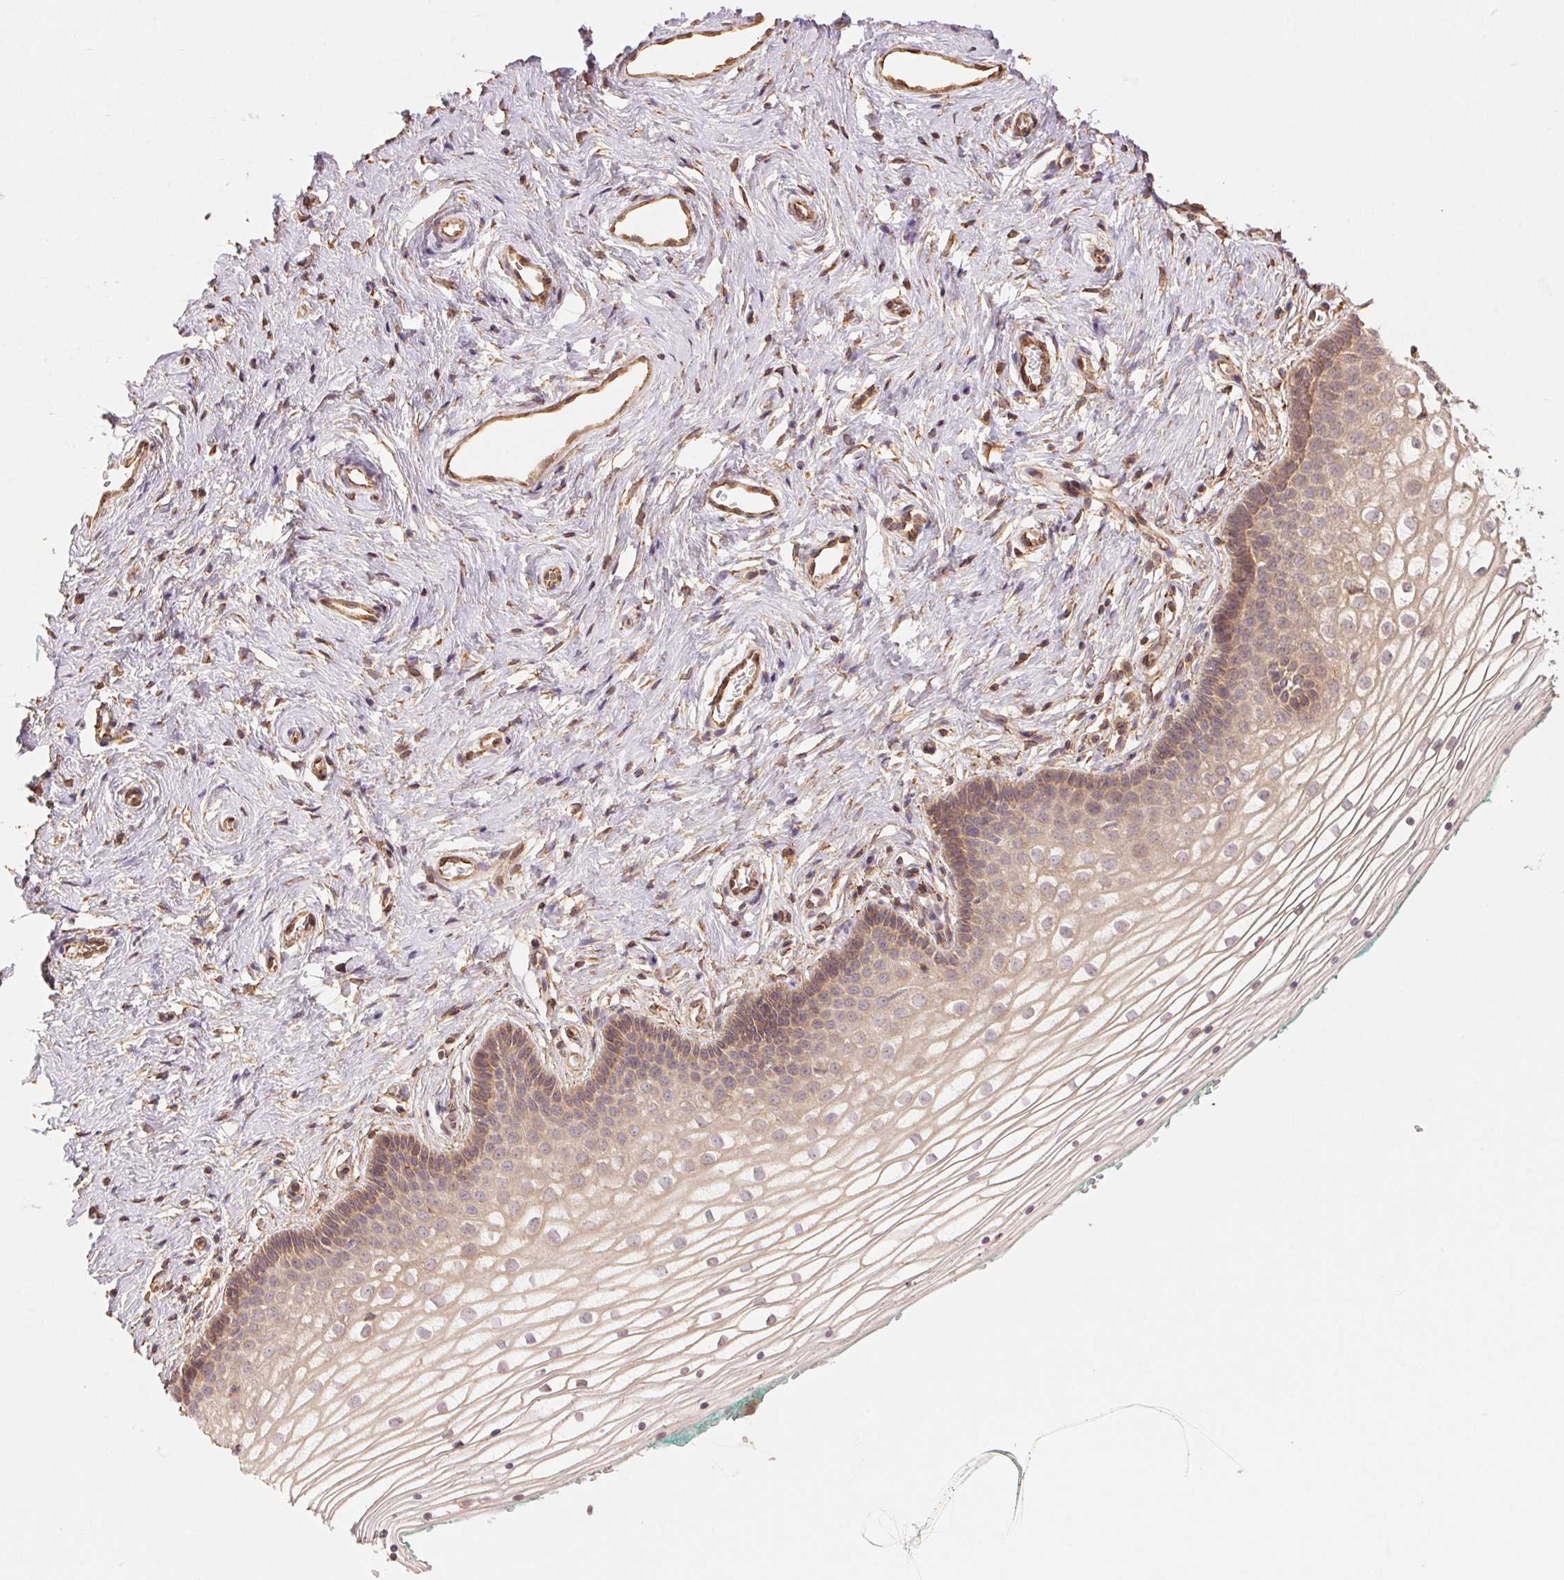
{"staining": {"intensity": "moderate", "quantity": "<25%", "location": "cytoplasmic/membranous"}, "tissue": "vagina", "cell_type": "Squamous epithelial cells", "image_type": "normal", "snomed": [{"axis": "morphology", "description": "Normal tissue, NOS"}, {"axis": "topography", "description": "Vagina"}], "caption": "Immunohistochemistry (IHC) histopathology image of normal vagina: human vagina stained using IHC reveals low levels of moderate protein expression localized specifically in the cytoplasmic/membranous of squamous epithelial cells, appearing as a cytoplasmic/membranous brown color.", "gene": "C6orf163", "patient": {"sex": "female", "age": 36}}